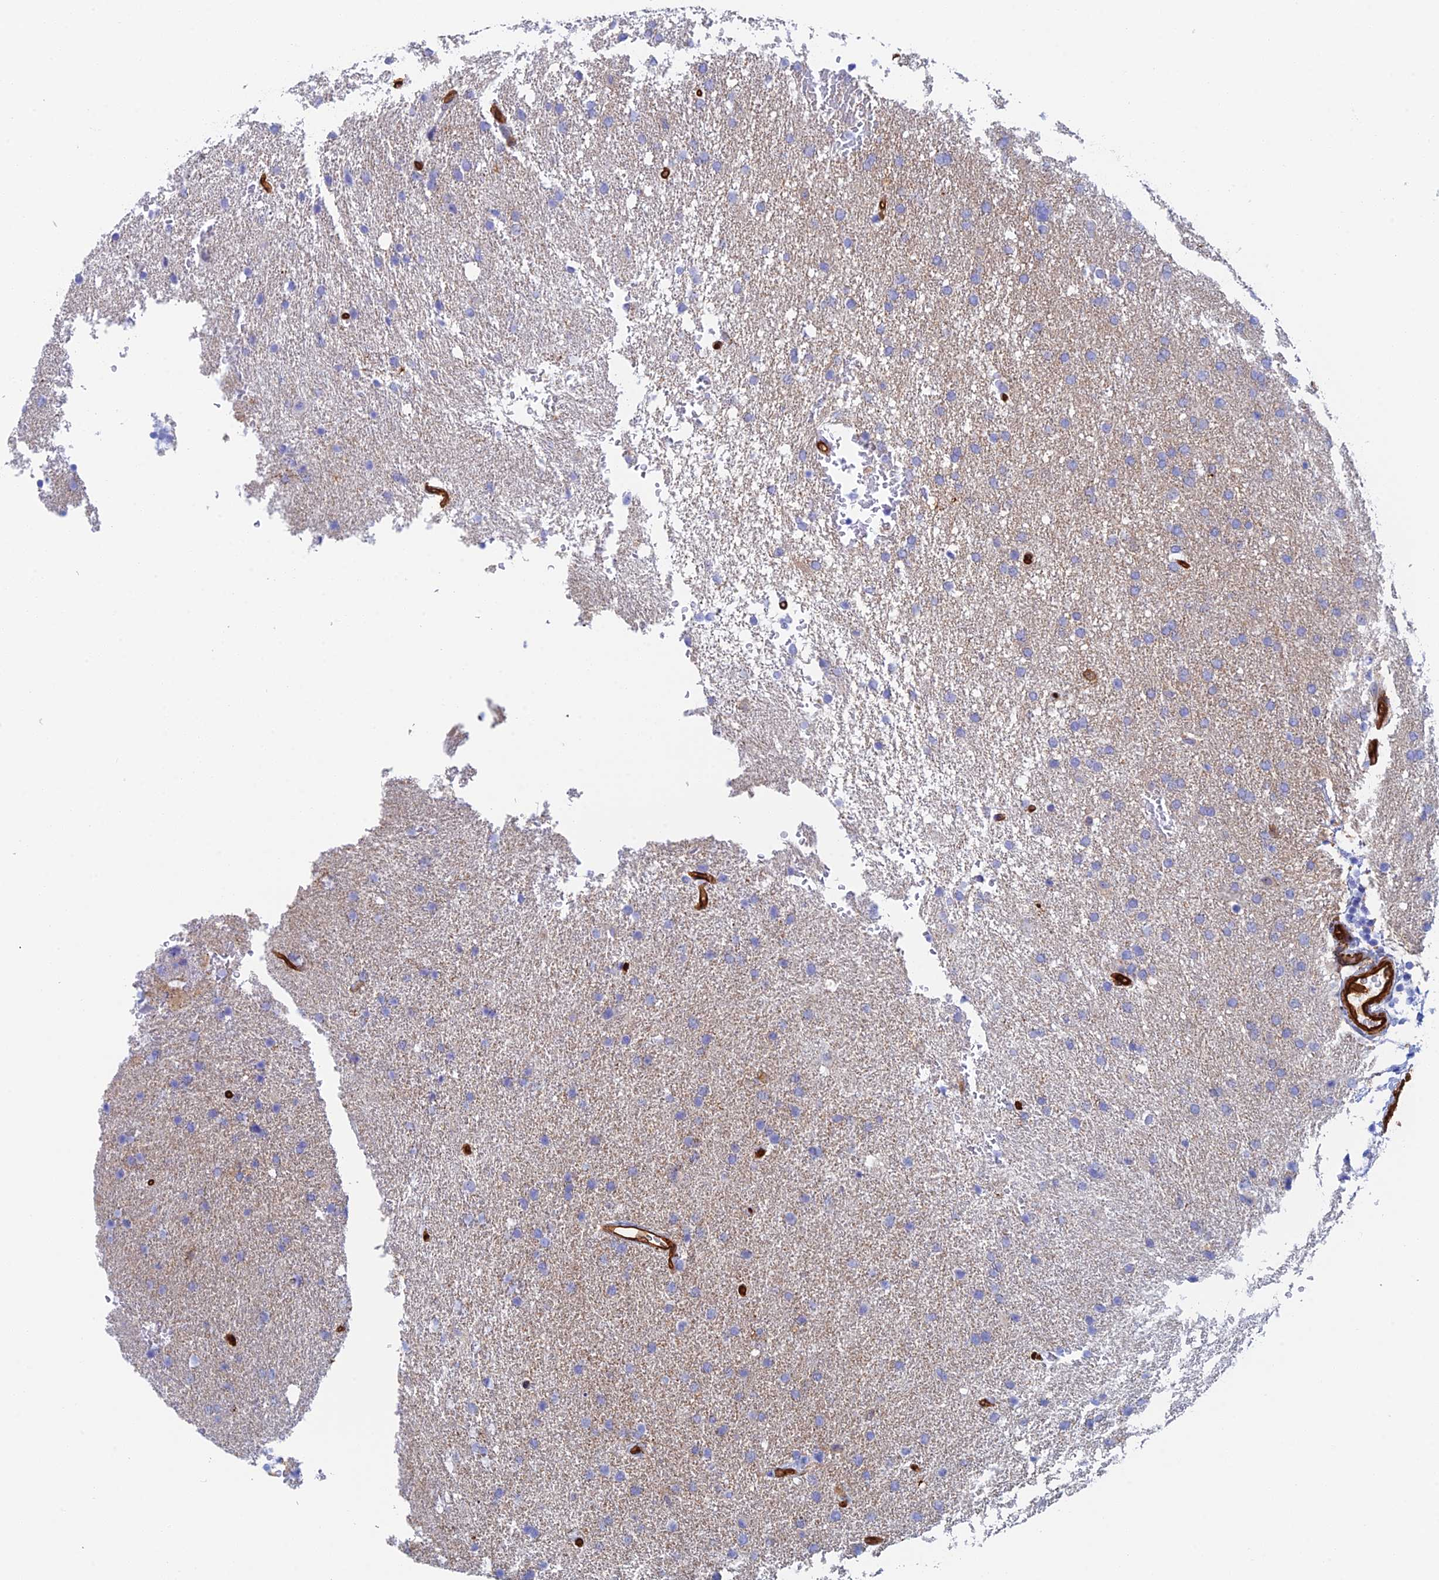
{"staining": {"intensity": "negative", "quantity": "none", "location": "none"}, "tissue": "glioma", "cell_type": "Tumor cells", "image_type": "cancer", "snomed": [{"axis": "morphology", "description": "Glioma, malignant, High grade"}, {"axis": "topography", "description": "Brain"}], "caption": "Tumor cells show no significant staining in high-grade glioma (malignant). (DAB (3,3'-diaminobenzidine) IHC with hematoxylin counter stain).", "gene": "CRIP2", "patient": {"sex": "male", "age": 72}}